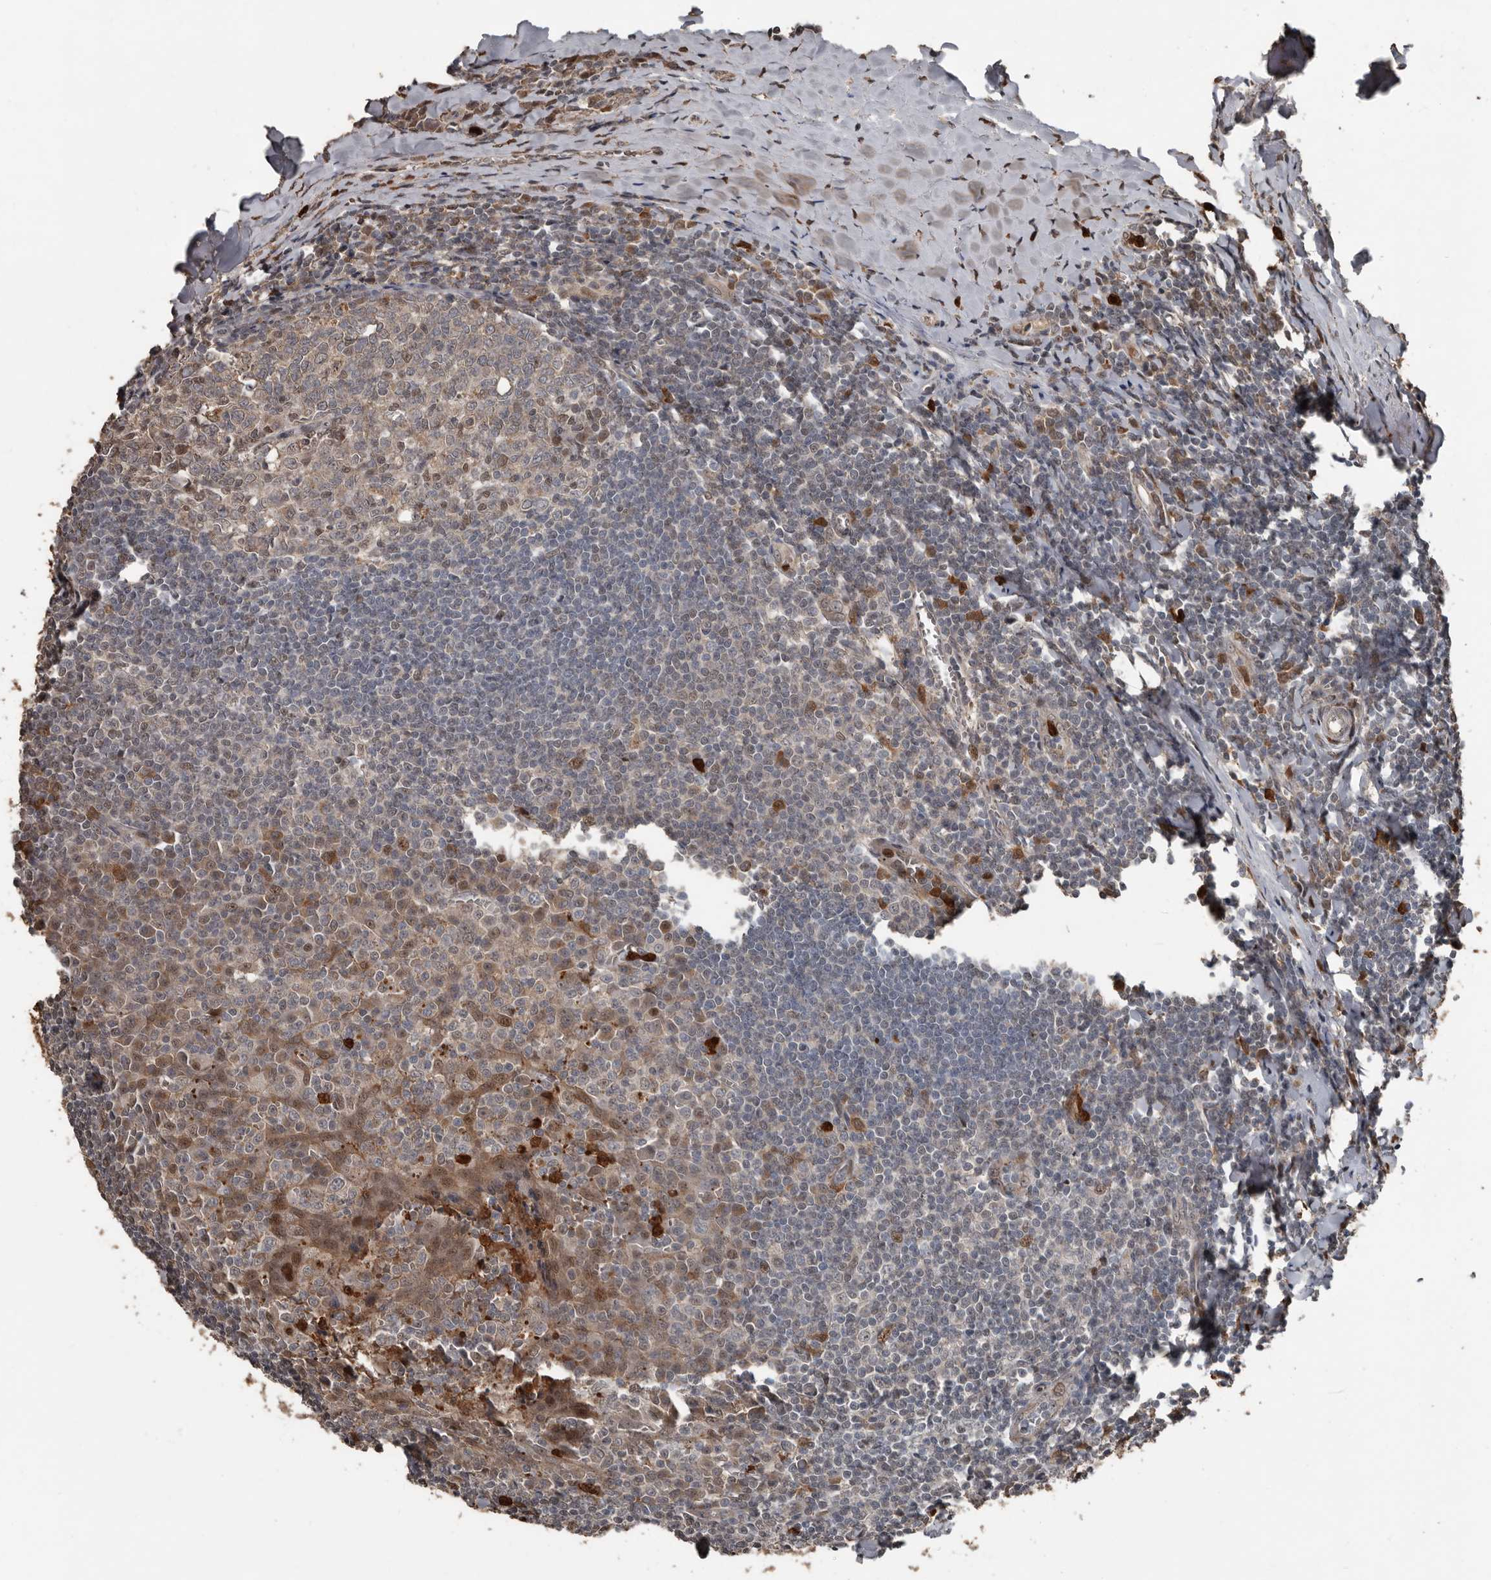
{"staining": {"intensity": "moderate", "quantity": "<25%", "location": "cytoplasmic/membranous,nuclear"}, "tissue": "tonsil", "cell_type": "Germinal center cells", "image_type": "normal", "snomed": [{"axis": "morphology", "description": "Normal tissue, NOS"}, {"axis": "topography", "description": "Tonsil"}], "caption": "DAB (3,3'-diaminobenzidine) immunohistochemical staining of unremarkable tonsil shows moderate cytoplasmic/membranous,nuclear protein positivity in approximately <25% of germinal center cells. Using DAB (brown) and hematoxylin (blue) stains, captured at high magnification using brightfield microscopy.", "gene": "FSBP", "patient": {"sex": "male", "age": 27}}